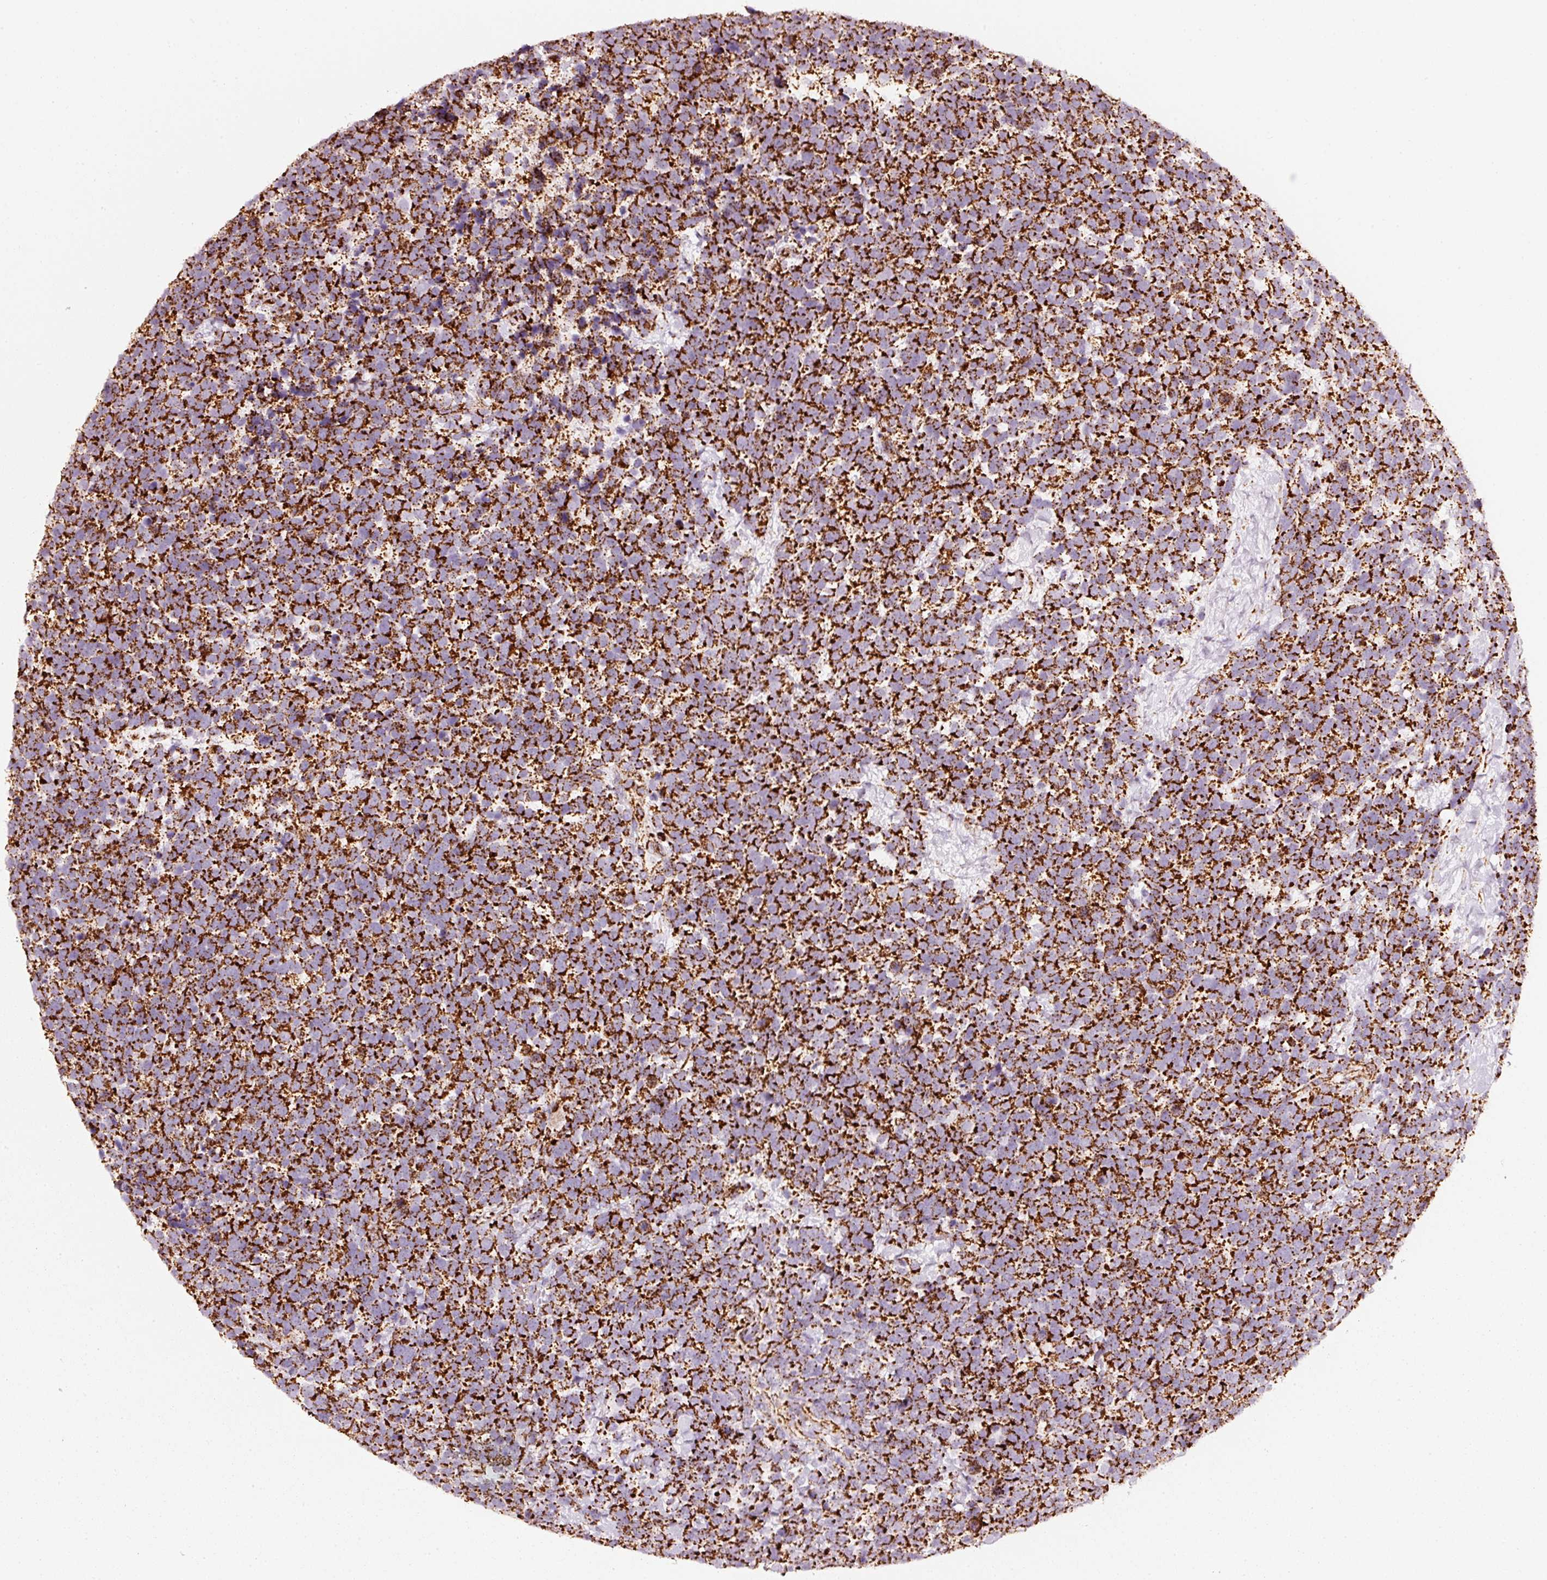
{"staining": {"intensity": "strong", "quantity": ">75%", "location": "cytoplasmic/membranous"}, "tissue": "urothelial cancer", "cell_type": "Tumor cells", "image_type": "cancer", "snomed": [{"axis": "morphology", "description": "Urothelial carcinoma, High grade"}, {"axis": "topography", "description": "Urinary bladder"}], "caption": "Immunohistochemical staining of urothelial carcinoma (high-grade) demonstrates high levels of strong cytoplasmic/membranous protein staining in about >75% of tumor cells.", "gene": "UQCRC1", "patient": {"sex": "female", "age": 82}}